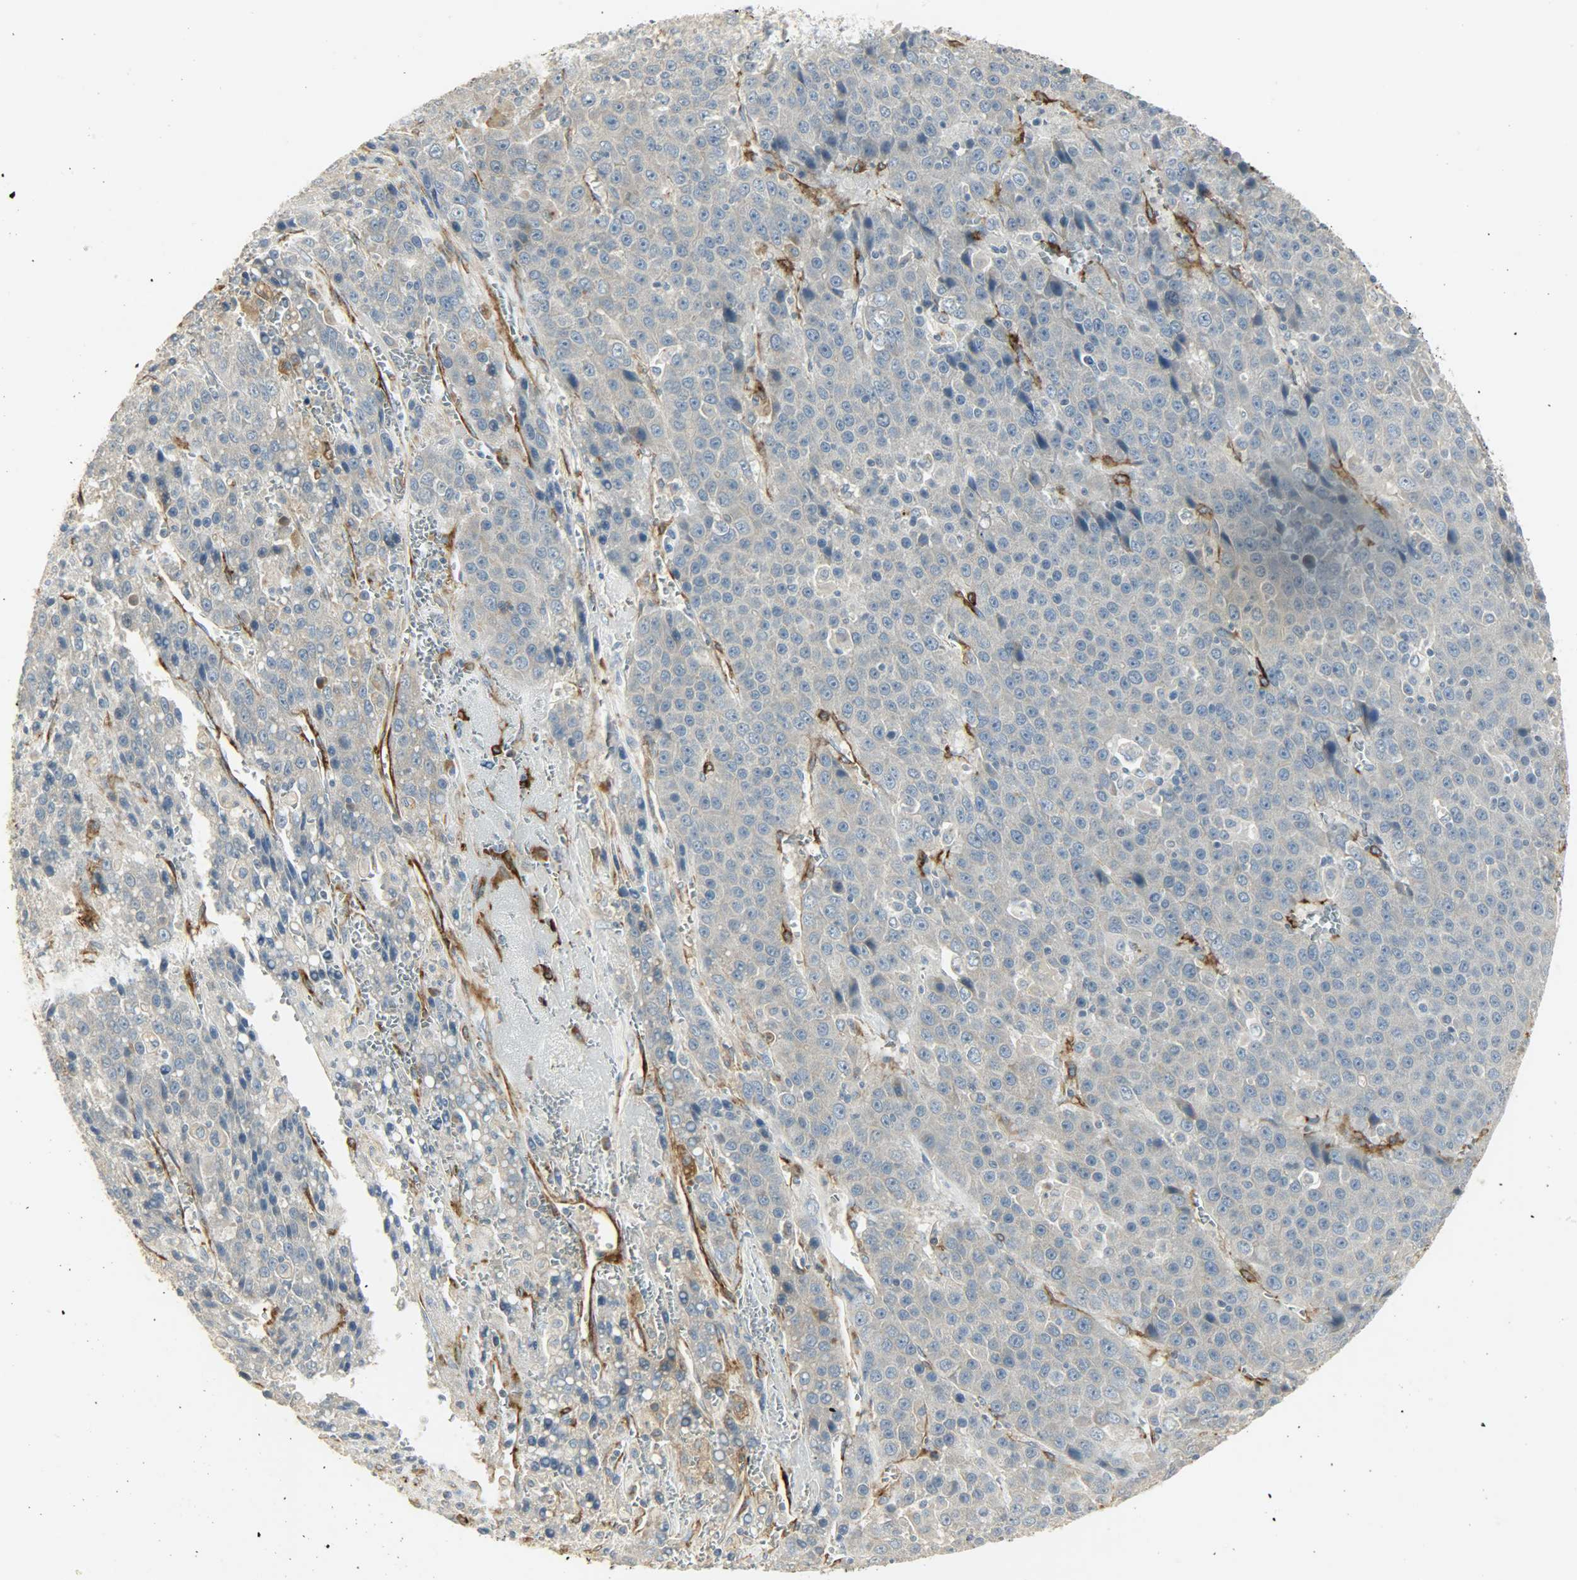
{"staining": {"intensity": "negative", "quantity": "none", "location": "none"}, "tissue": "liver cancer", "cell_type": "Tumor cells", "image_type": "cancer", "snomed": [{"axis": "morphology", "description": "Carcinoma, Hepatocellular, NOS"}, {"axis": "topography", "description": "Liver"}], "caption": "Immunohistochemistry histopathology image of neoplastic tissue: human hepatocellular carcinoma (liver) stained with DAB demonstrates no significant protein staining in tumor cells.", "gene": "ENPEP", "patient": {"sex": "female", "age": 53}}